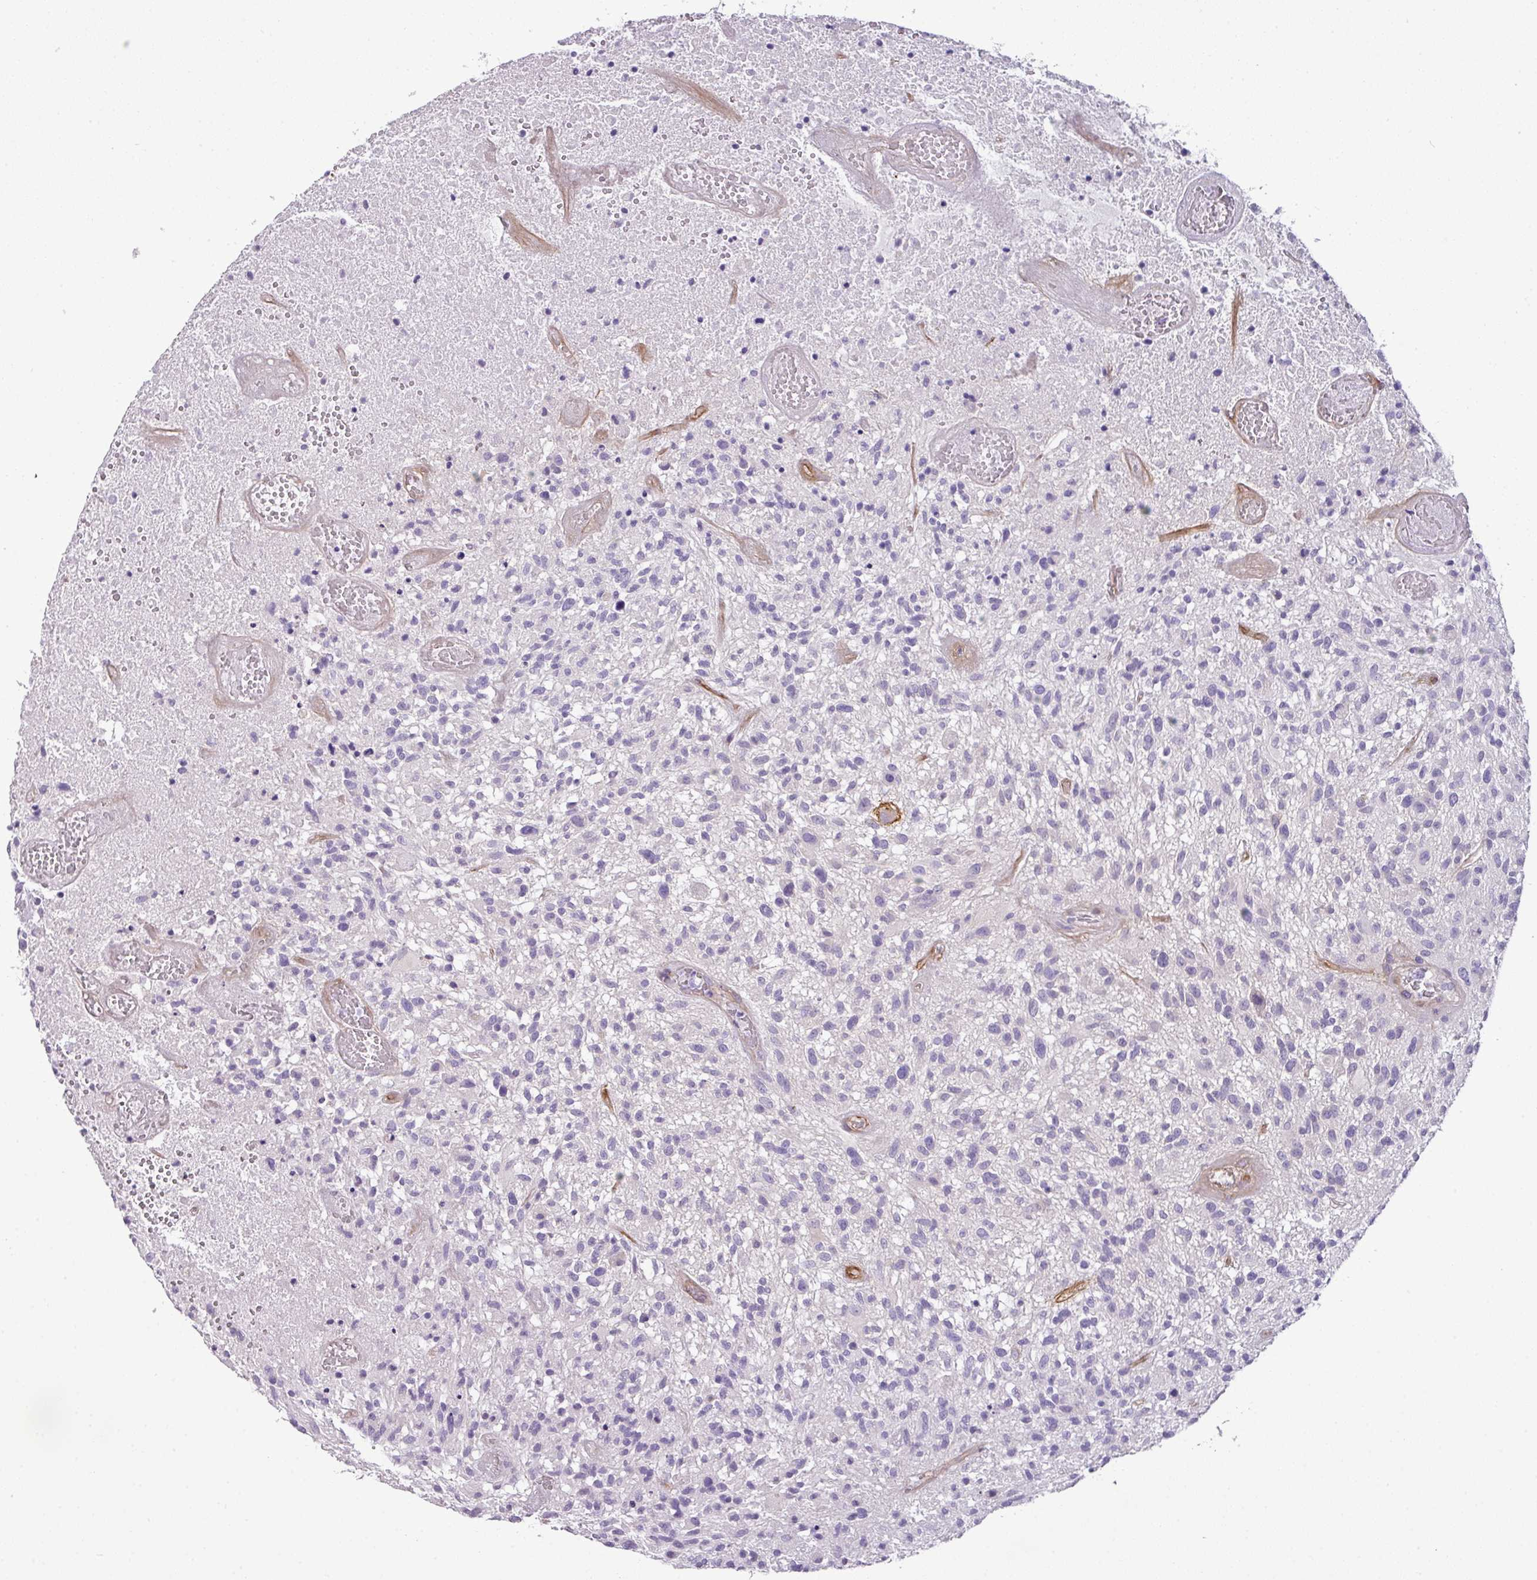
{"staining": {"intensity": "negative", "quantity": "none", "location": "none"}, "tissue": "glioma", "cell_type": "Tumor cells", "image_type": "cancer", "snomed": [{"axis": "morphology", "description": "Glioma, malignant, High grade"}, {"axis": "topography", "description": "Brain"}], "caption": "DAB (3,3'-diaminobenzidine) immunohistochemical staining of high-grade glioma (malignant) reveals no significant positivity in tumor cells. (IHC, brightfield microscopy, high magnification).", "gene": "PARD6G", "patient": {"sex": "male", "age": 47}}